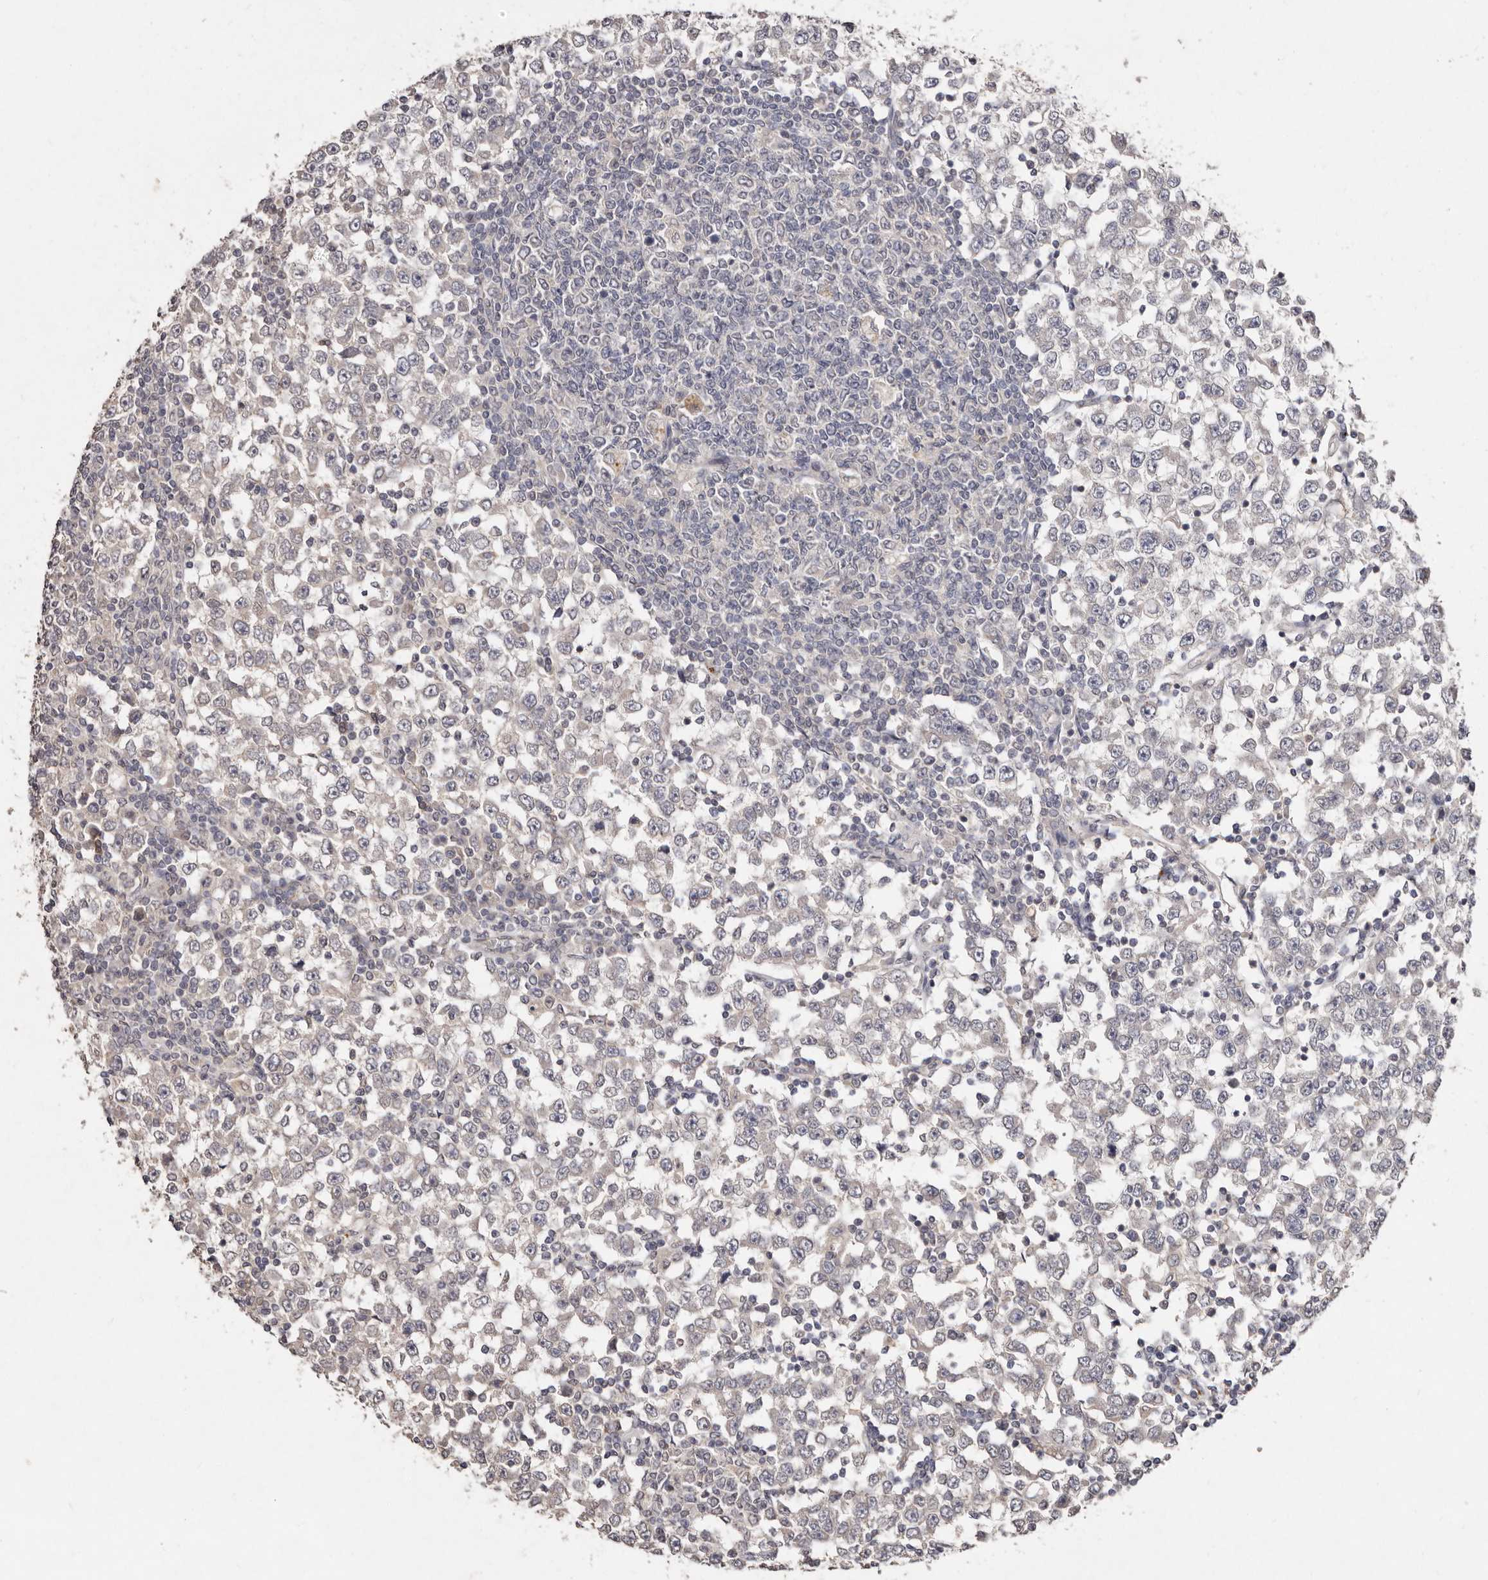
{"staining": {"intensity": "negative", "quantity": "none", "location": "none"}, "tissue": "testis cancer", "cell_type": "Tumor cells", "image_type": "cancer", "snomed": [{"axis": "morphology", "description": "Seminoma, NOS"}, {"axis": "topography", "description": "Testis"}], "caption": "This is an immunohistochemistry (IHC) micrograph of seminoma (testis). There is no positivity in tumor cells.", "gene": "SULT1E1", "patient": {"sex": "male", "age": 65}}